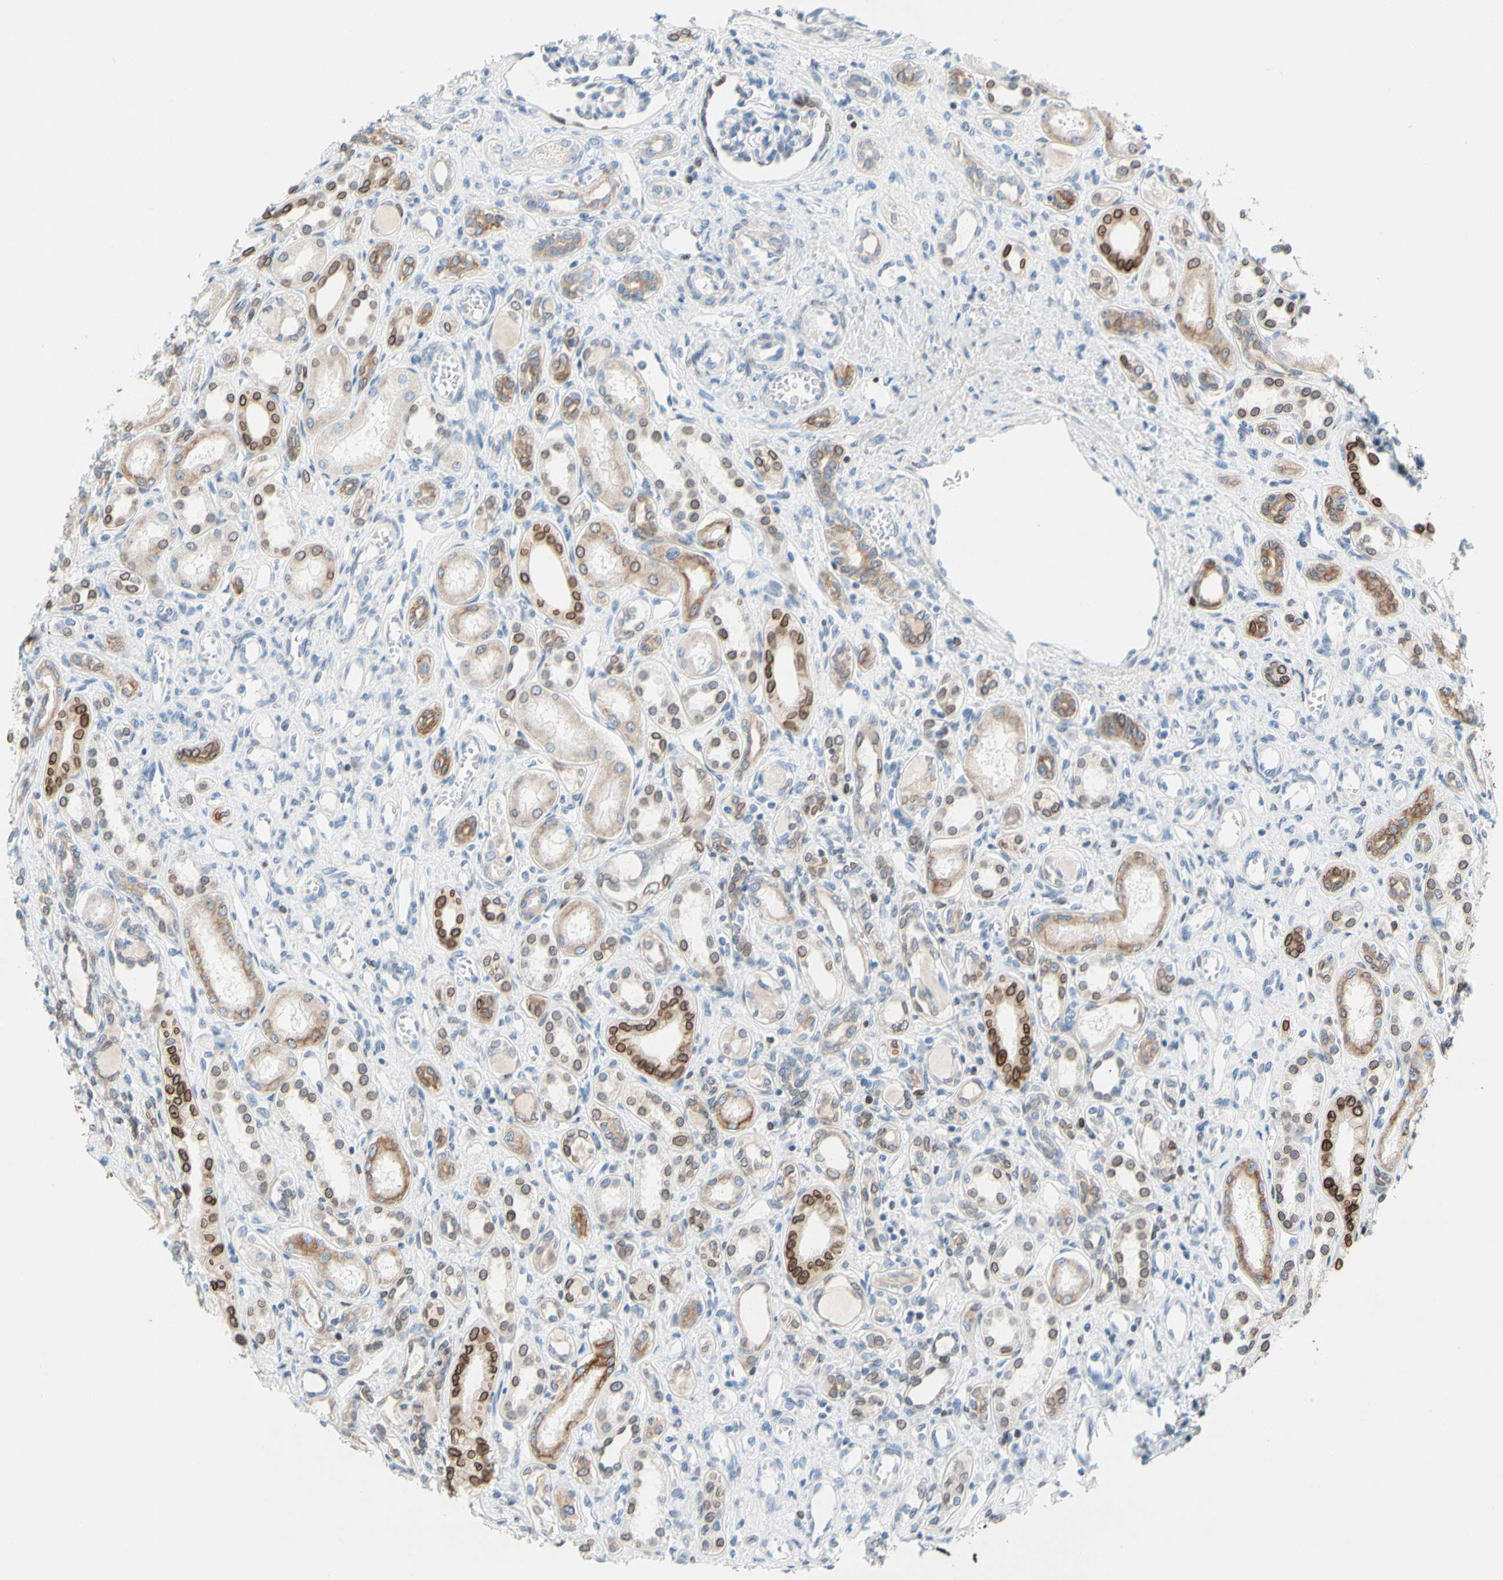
{"staining": {"intensity": "moderate", "quantity": "<25%", "location": "cytoplasmic/membranous,nuclear"}, "tissue": "kidney", "cell_type": "Cells in glomeruli", "image_type": "normal", "snomed": [{"axis": "morphology", "description": "Normal tissue, NOS"}, {"axis": "topography", "description": "Kidney"}], "caption": "Benign kidney exhibits moderate cytoplasmic/membranous,nuclear staining in approximately <25% of cells in glomeruli The protein is shown in brown color, while the nuclei are stained blue..", "gene": "ZNF132", "patient": {"sex": "male", "age": 7}}